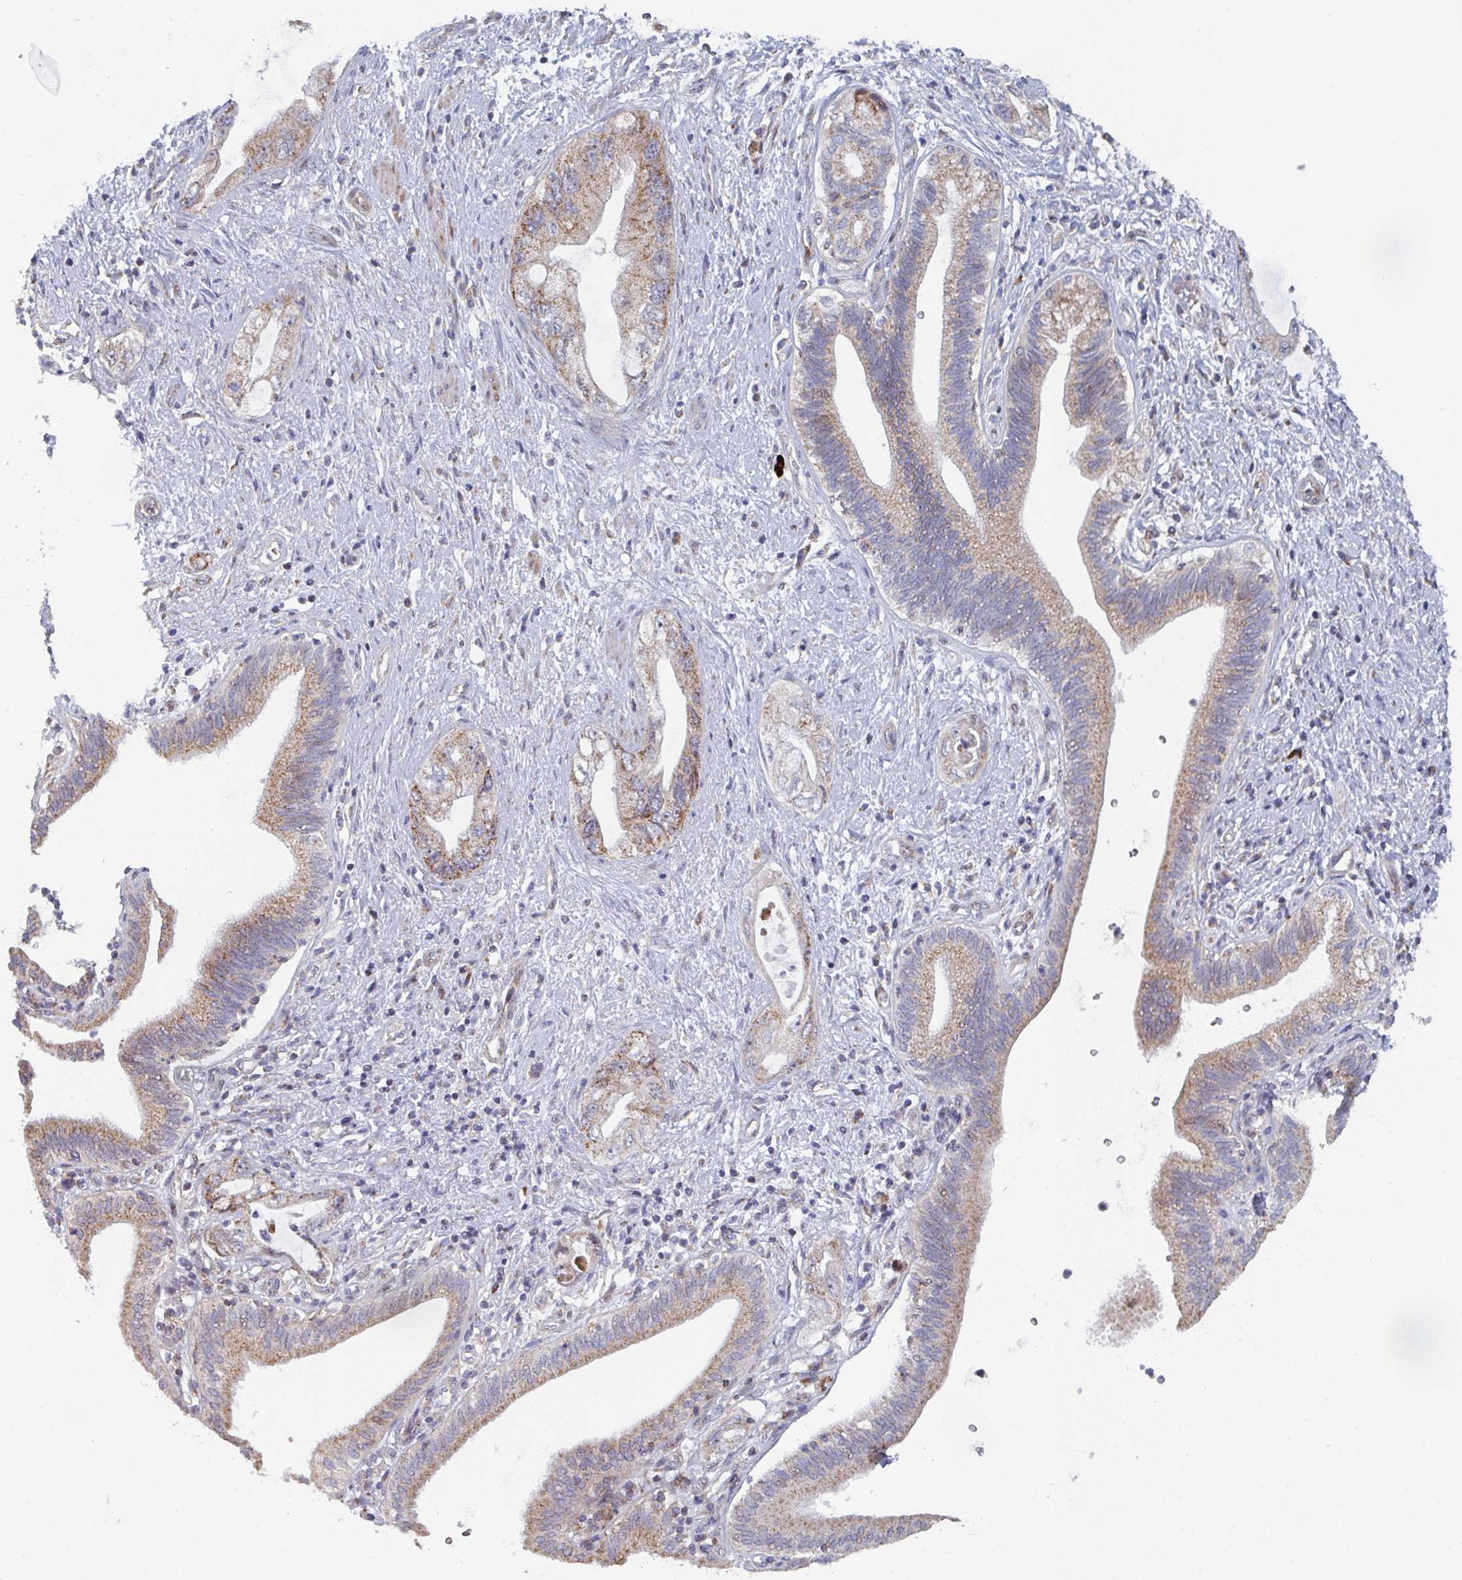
{"staining": {"intensity": "moderate", "quantity": ">75%", "location": "cytoplasmic/membranous"}, "tissue": "pancreatic cancer", "cell_type": "Tumor cells", "image_type": "cancer", "snomed": [{"axis": "morphology", "description": "Adenocarcinoma, NOS"}, {"axis": "topography", "description": "Pancreas"}], "caption": "This is an image of immunohistochemistry (IHC) staining of pancreatic cancer (adenocarcinoma), which shows moderate expression in the cytoplasmic/membranous of tumor cells.", "gene": "ZNF644", "patient": {"sex": "female", "age": 73}}